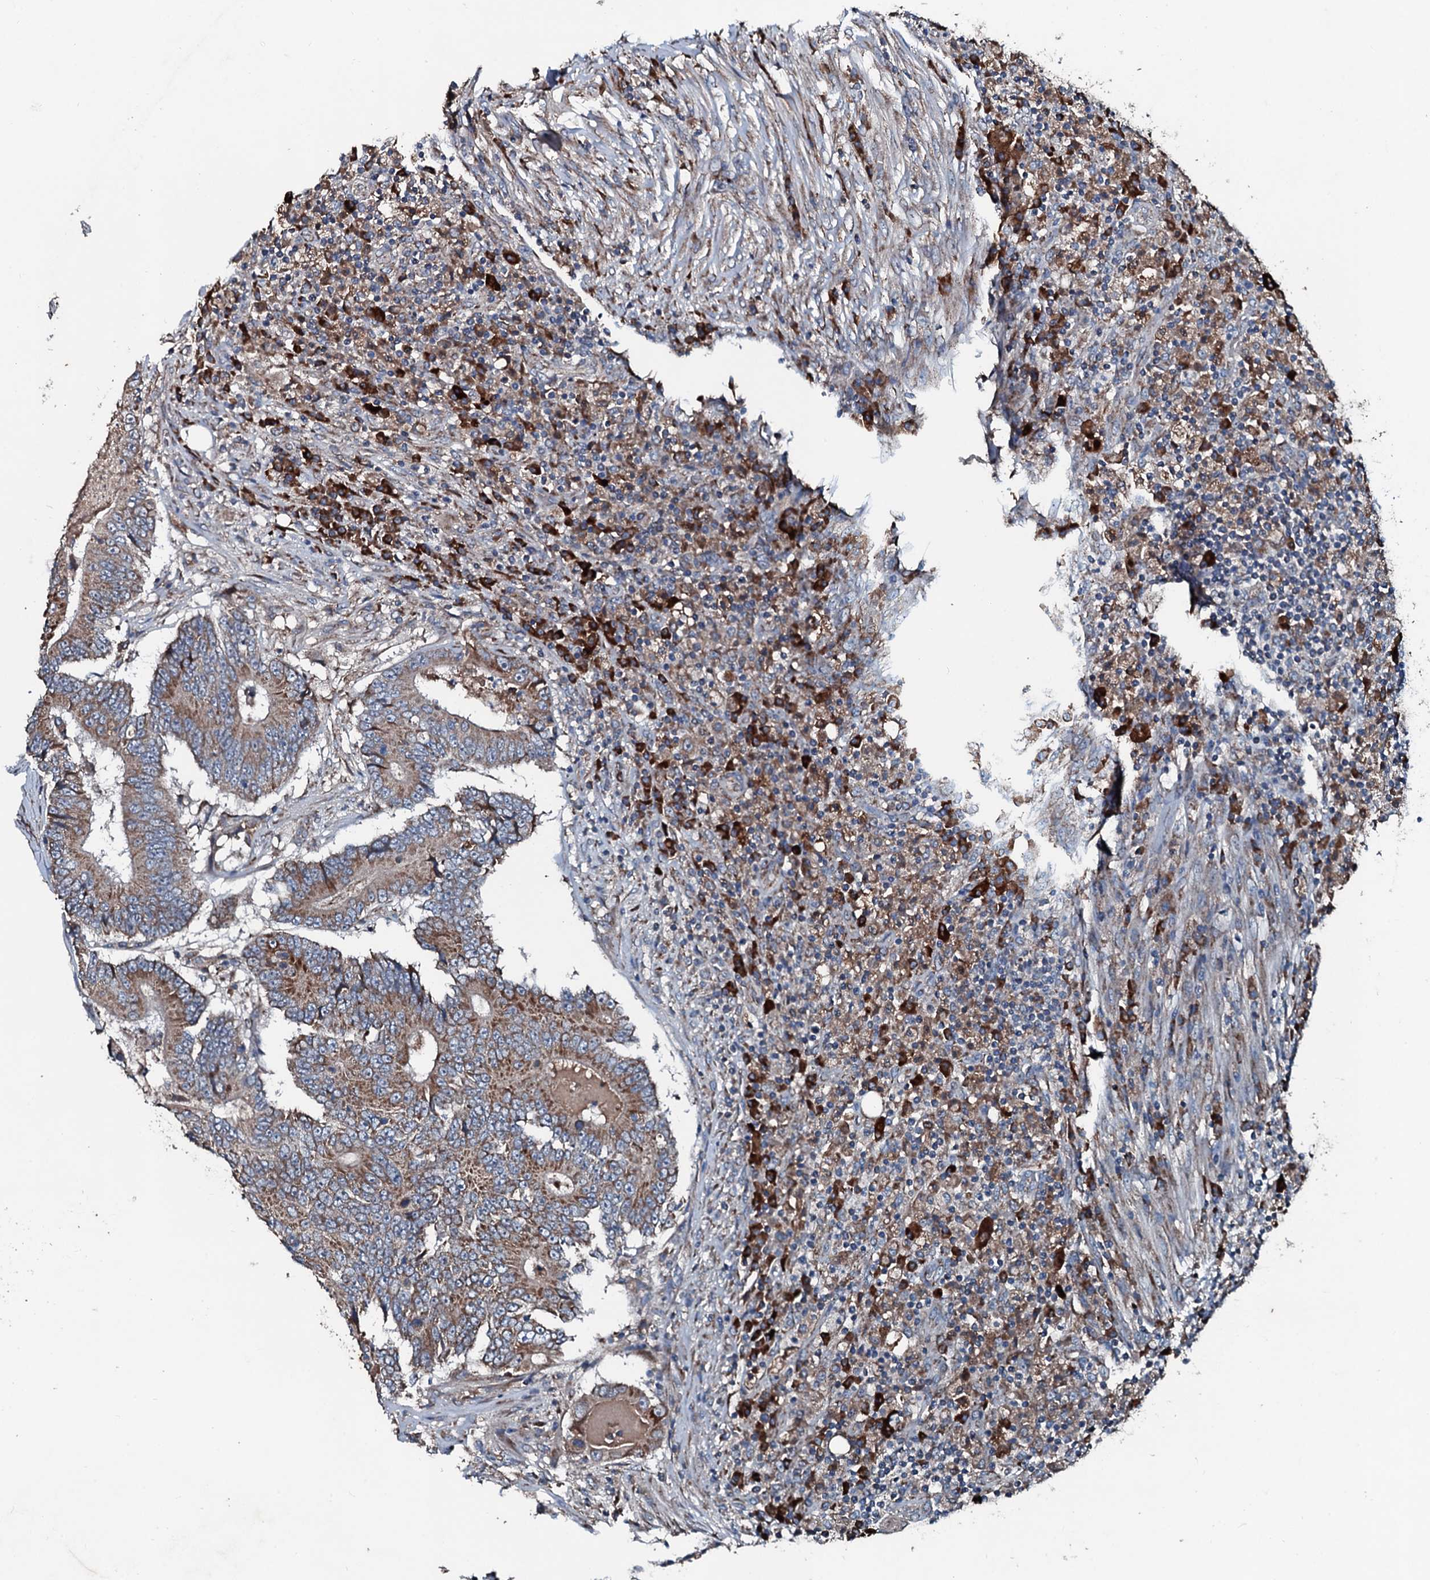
{"staining": {"intensity": "moderate", "quantity": ">75%", "location": "cytoplasmic/membranous"}, "tissue": "colorectal cancer", "cell_type": "Tumor cells", "image_type": "cancer", "snomed": [{"axis": "morphology", "description": "Adenocarcinoma, NOS"}, {"axis": "topography", "description": "Colon"}], "caption": "Brown immunohistochemical staining in colorectal adenocarcinoma demonstrates moderate cytoplasmic/membranous positivity in approximately >75% of tumor cells. (DAB (3,3'-diaminobenzidine) IHC, brown staining for protein, blue staining for nuclei).", "gene": "ACSS3", "patient": {"sex": "male", "age": 83}}